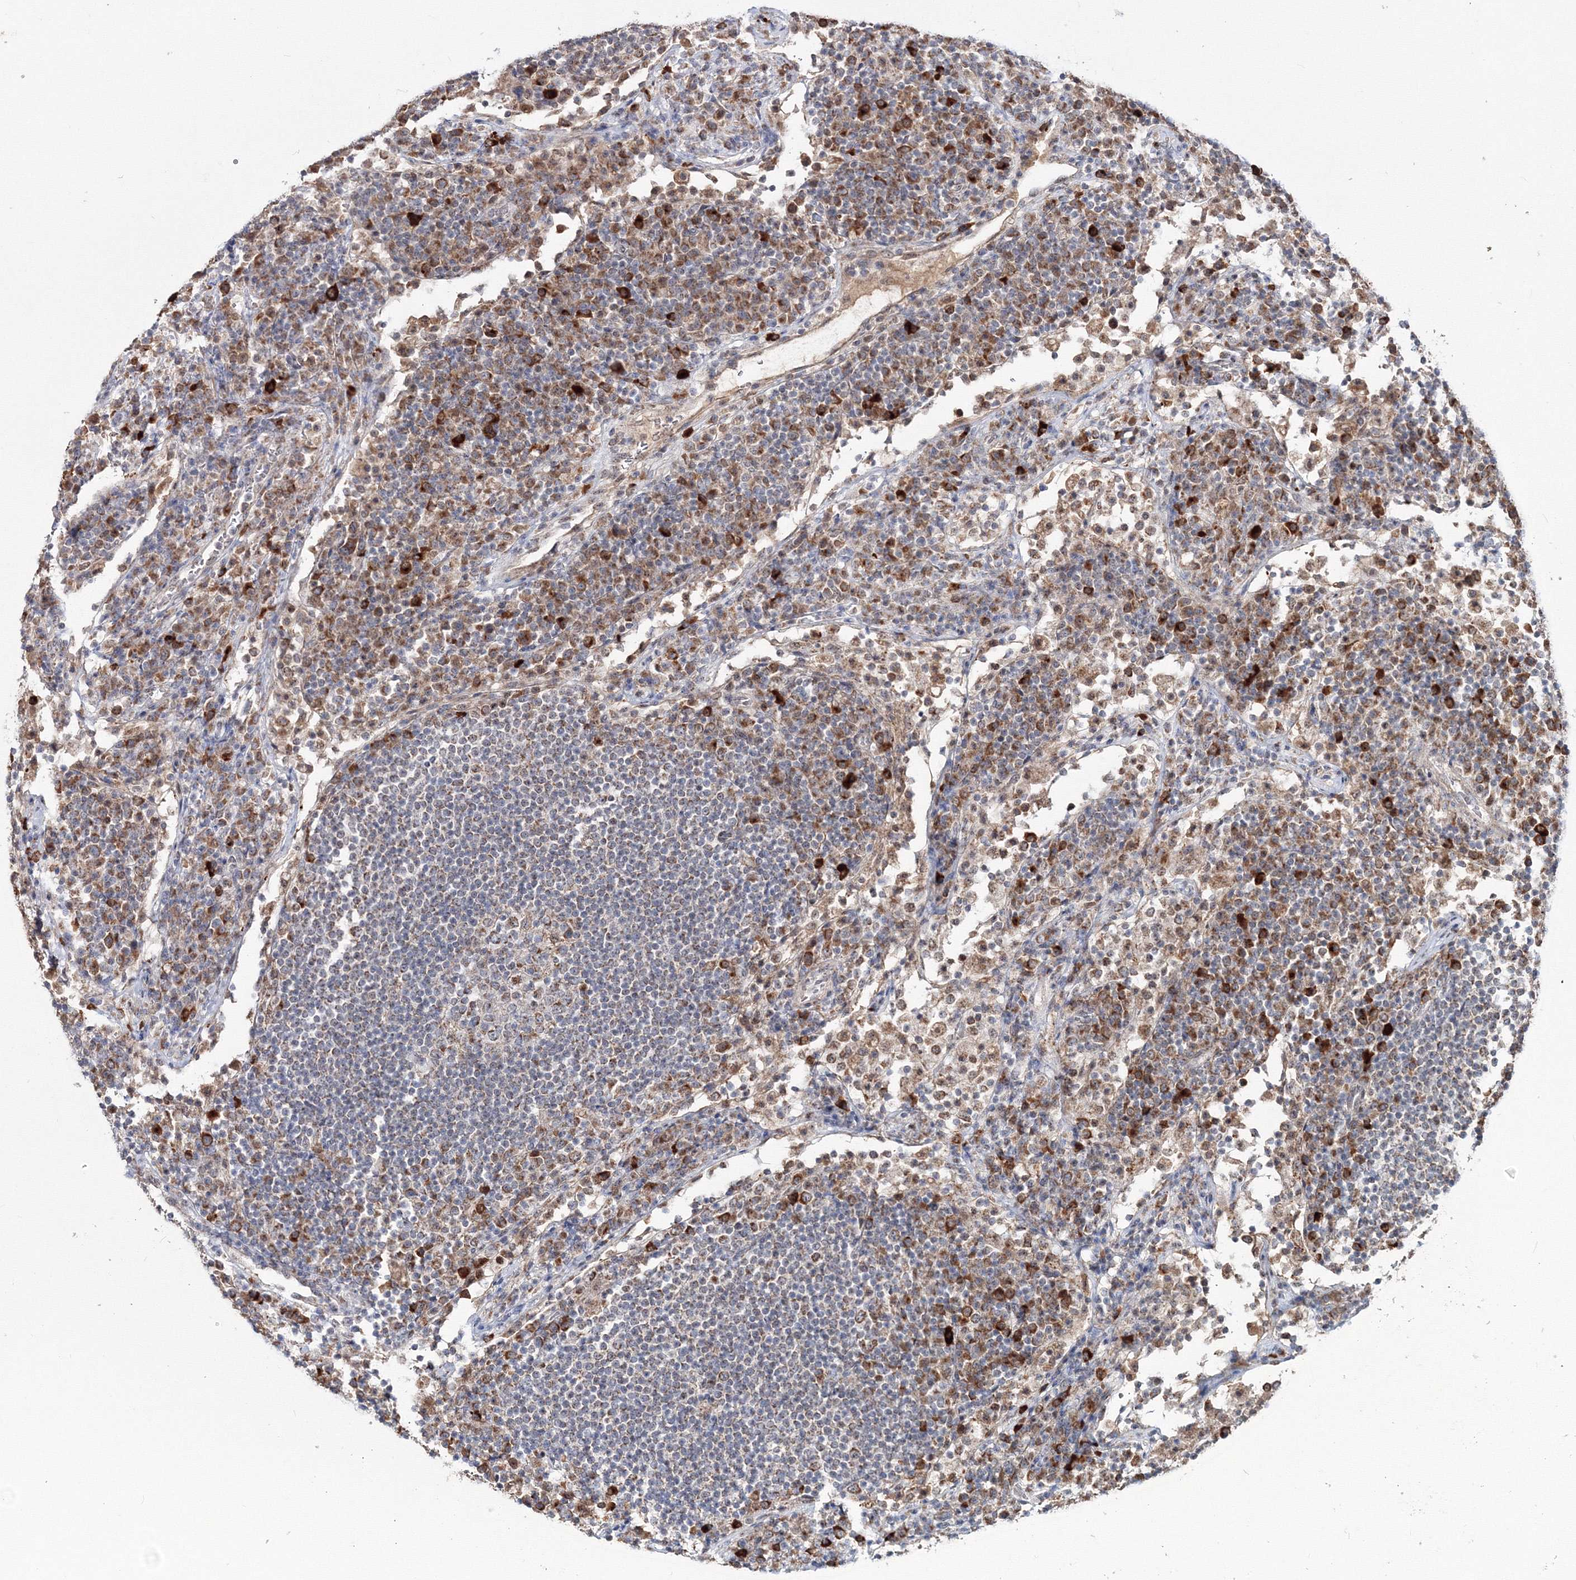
{"staining": {"intensity": "moderate", "quantity": "<25%", "location": "cytoplasmic/membranous"}, "tissue": "lymph node", "cell_type": "Germinal center cells", "image_type": "normal", "snomed": [{"axis": "morphology", "description": "Normal tissue, NOS"}, {"axis": "topography", "description": "Lymph node"}], "caption": "Immunohistochemistry (DAB (3,3'-diaminobenzidine)) staining of normal lymph node shows moderate cytoplasmic/membranous protein positivity in about <25% of germinal center cells.", "gene": "PEX13", "patient": {"sex": "female", "age": 53}}